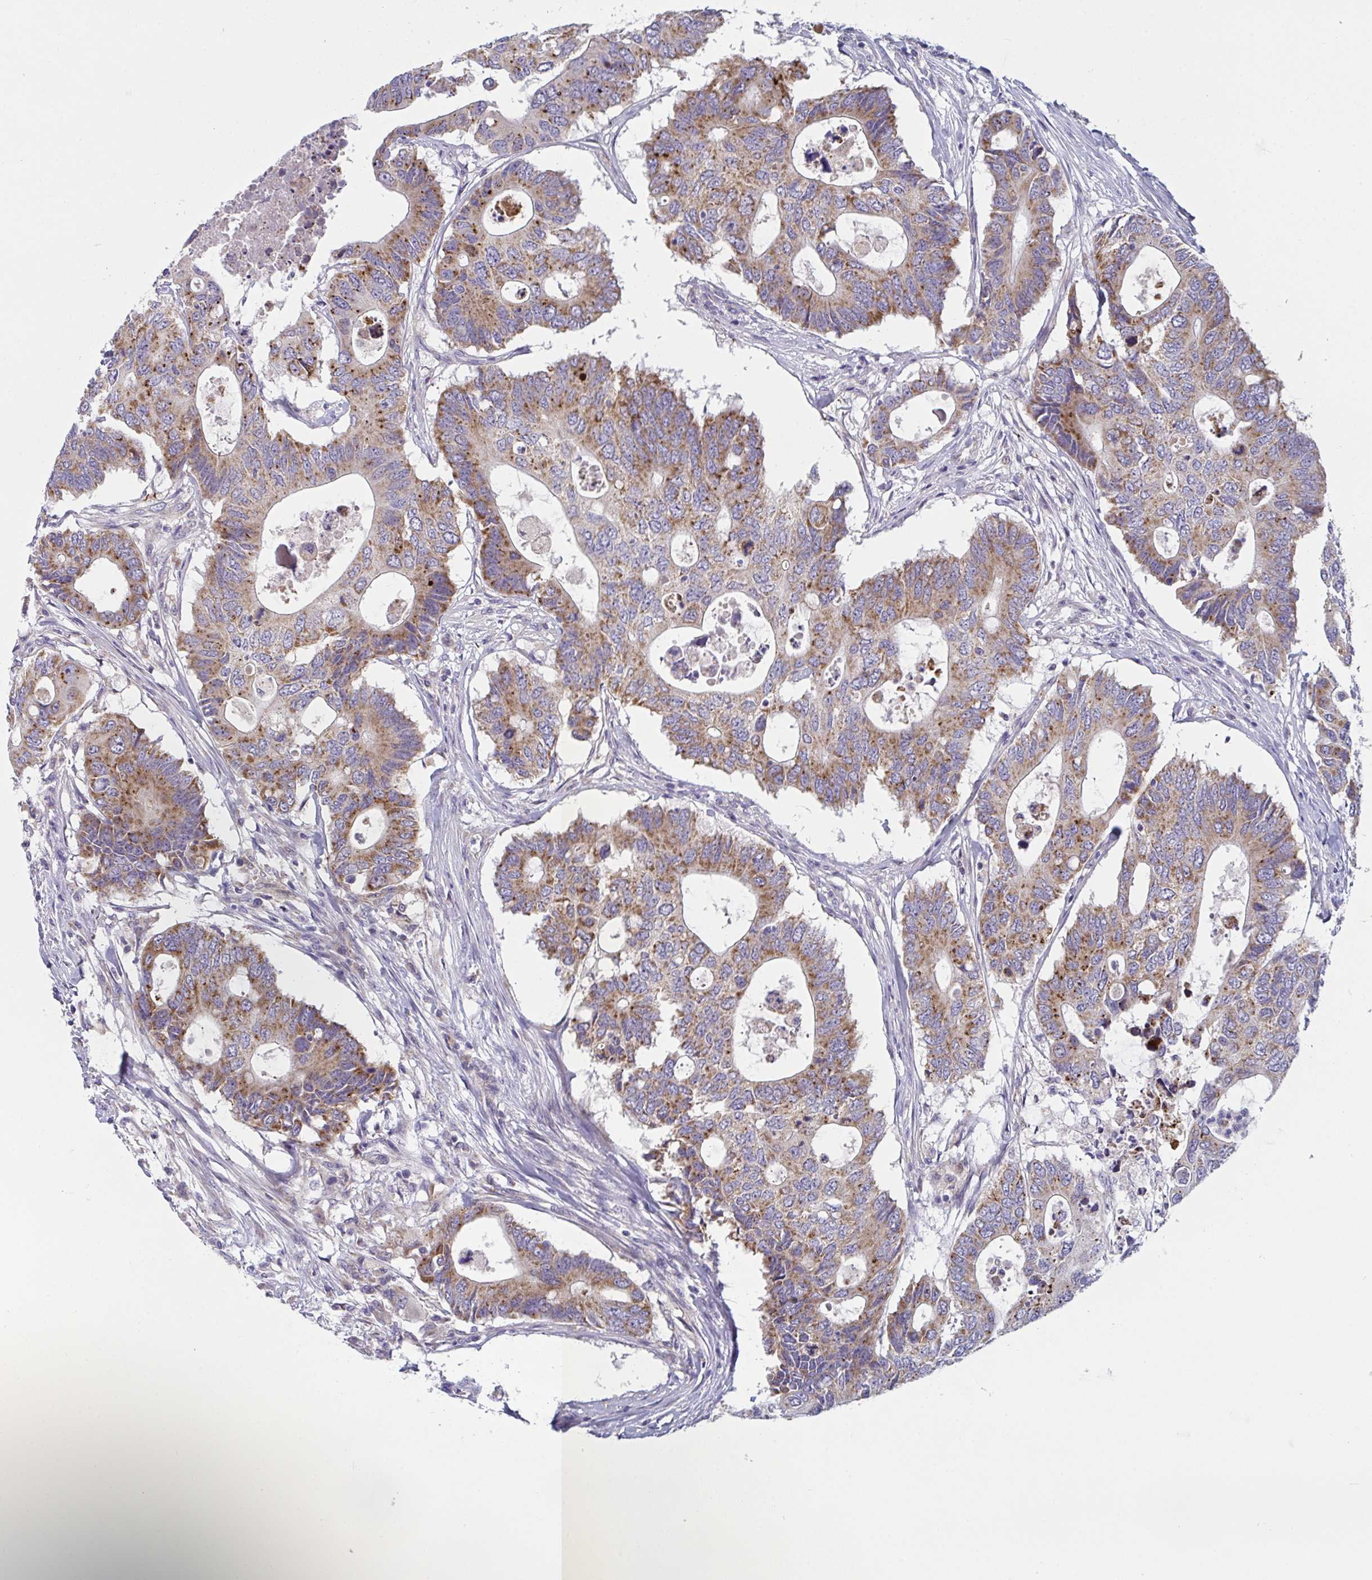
{"staining": {"intensity": "moderate", "quantity": ">75%", "location": "cytoplasmic/membranous"}, "tissue": "colorectal cancer", "cell_type": "Tumor cells", "image_type": "cancer", "snomed": [{"axis": "morphology", "description": "Adenocarcinoma, NOS"}, {"axis": "topography", "description": "Colon"}], "caption": "Adenocarcinoma (colorectal) stained with DAB immunohistochemistry (IHC) displays medium levels of moderate cytoplasmic/membranous staining in approximately >75% of tumor cells. (DAB IHC with brightfield microscopy, high magnification).", "gene": "MRPS2", "patient": {"sex": "male", "age": 71}}